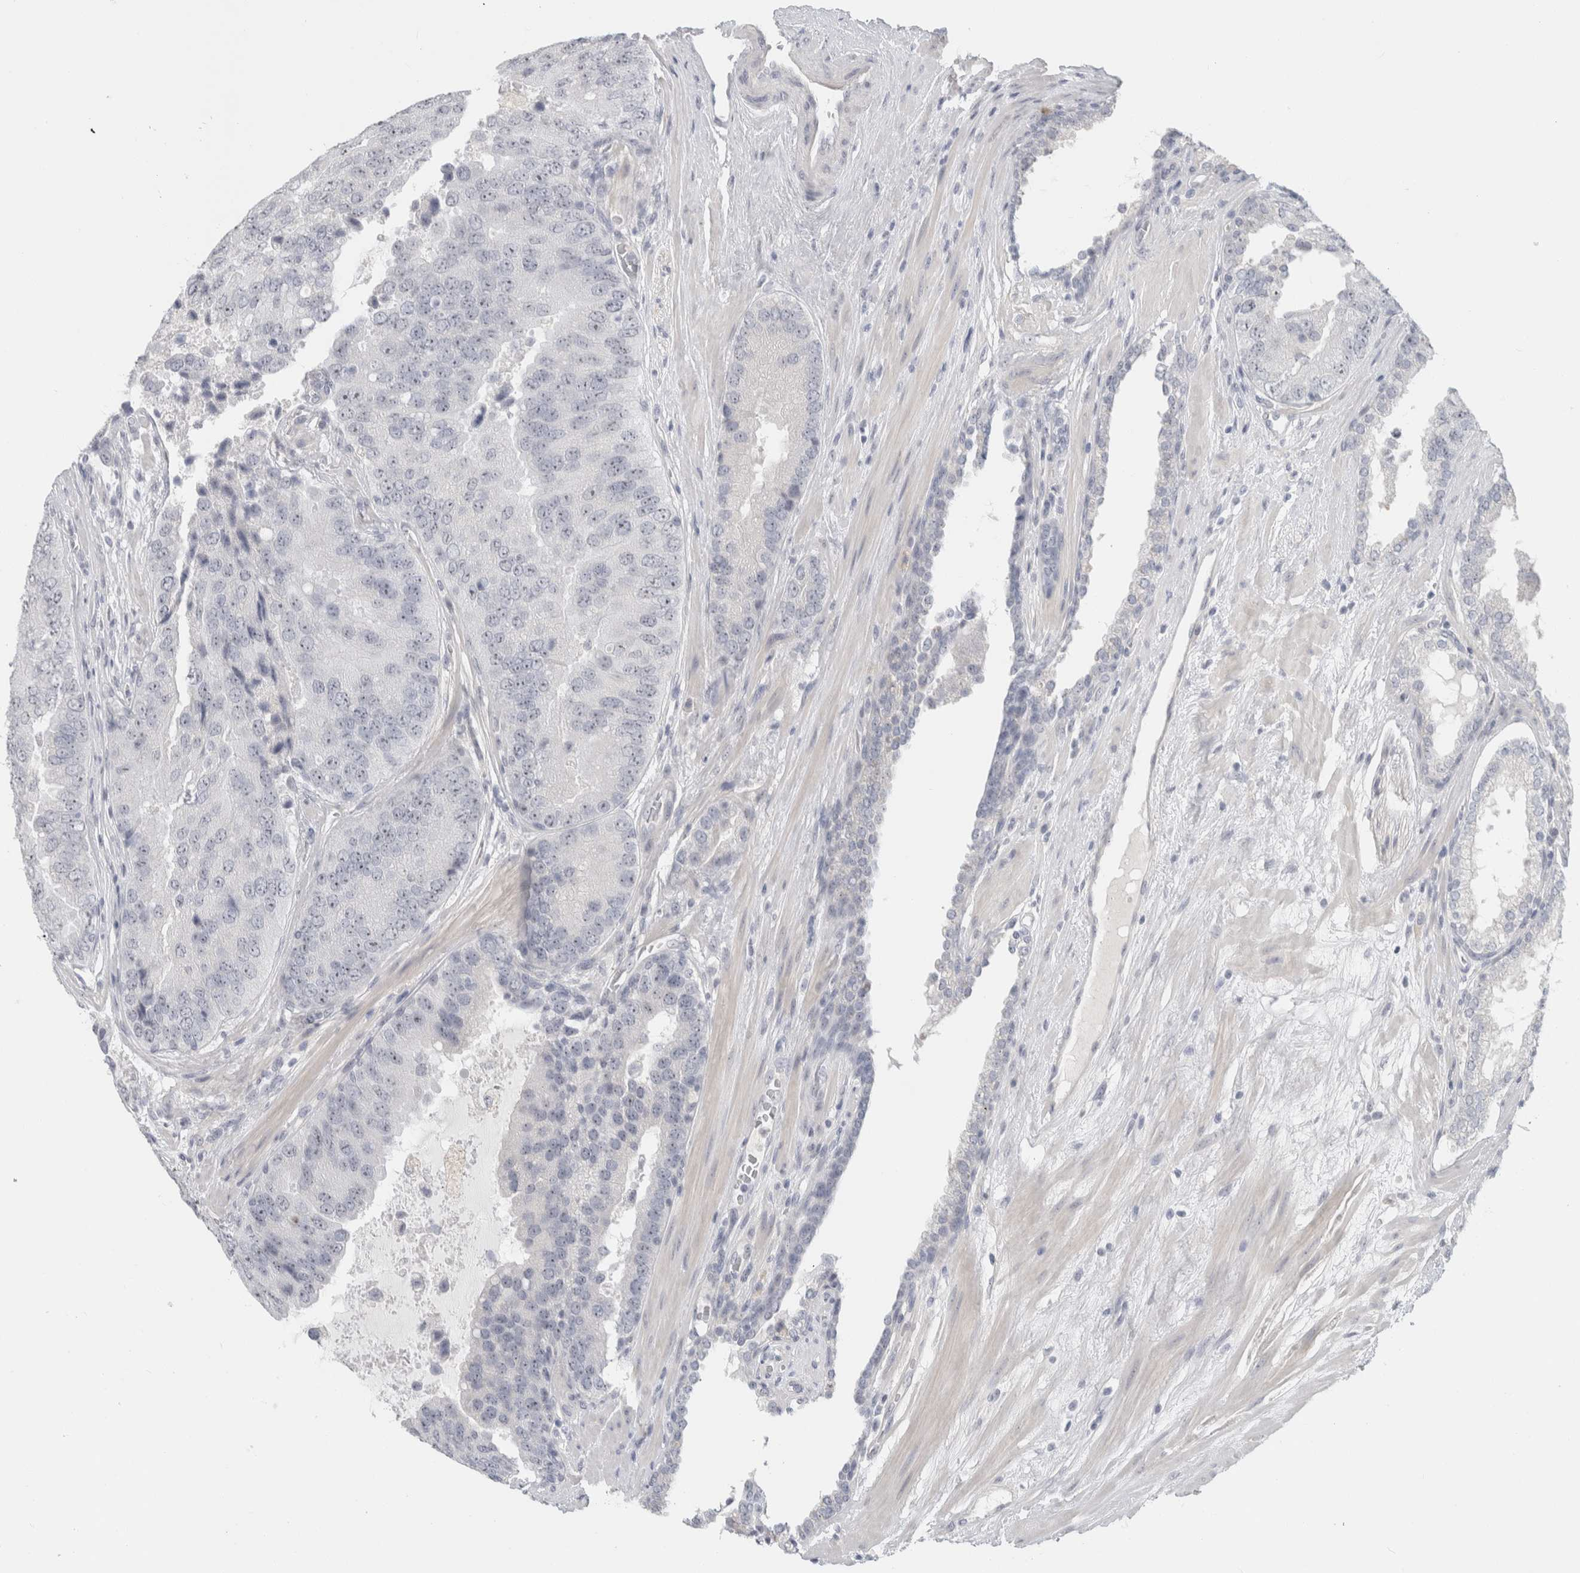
{"staining": {"intensity": "negative", "quantity": "none", "location": "none"}, "tissue": "prostate cancer", "cell_type": "Tumor cells", "image_type": "cancer", "snomed": [{"axis": "morphology", "description": "Adenocarcinoma, High grade"}, {"axis": "topography", "description": "Prostate"}], "caption": "Tumor cells are negative for brown protein staining in high-grade adenocarcinoma (prostate).", "gene": "FMR1NB", "patient": {"sex": "male", "age": 70}}